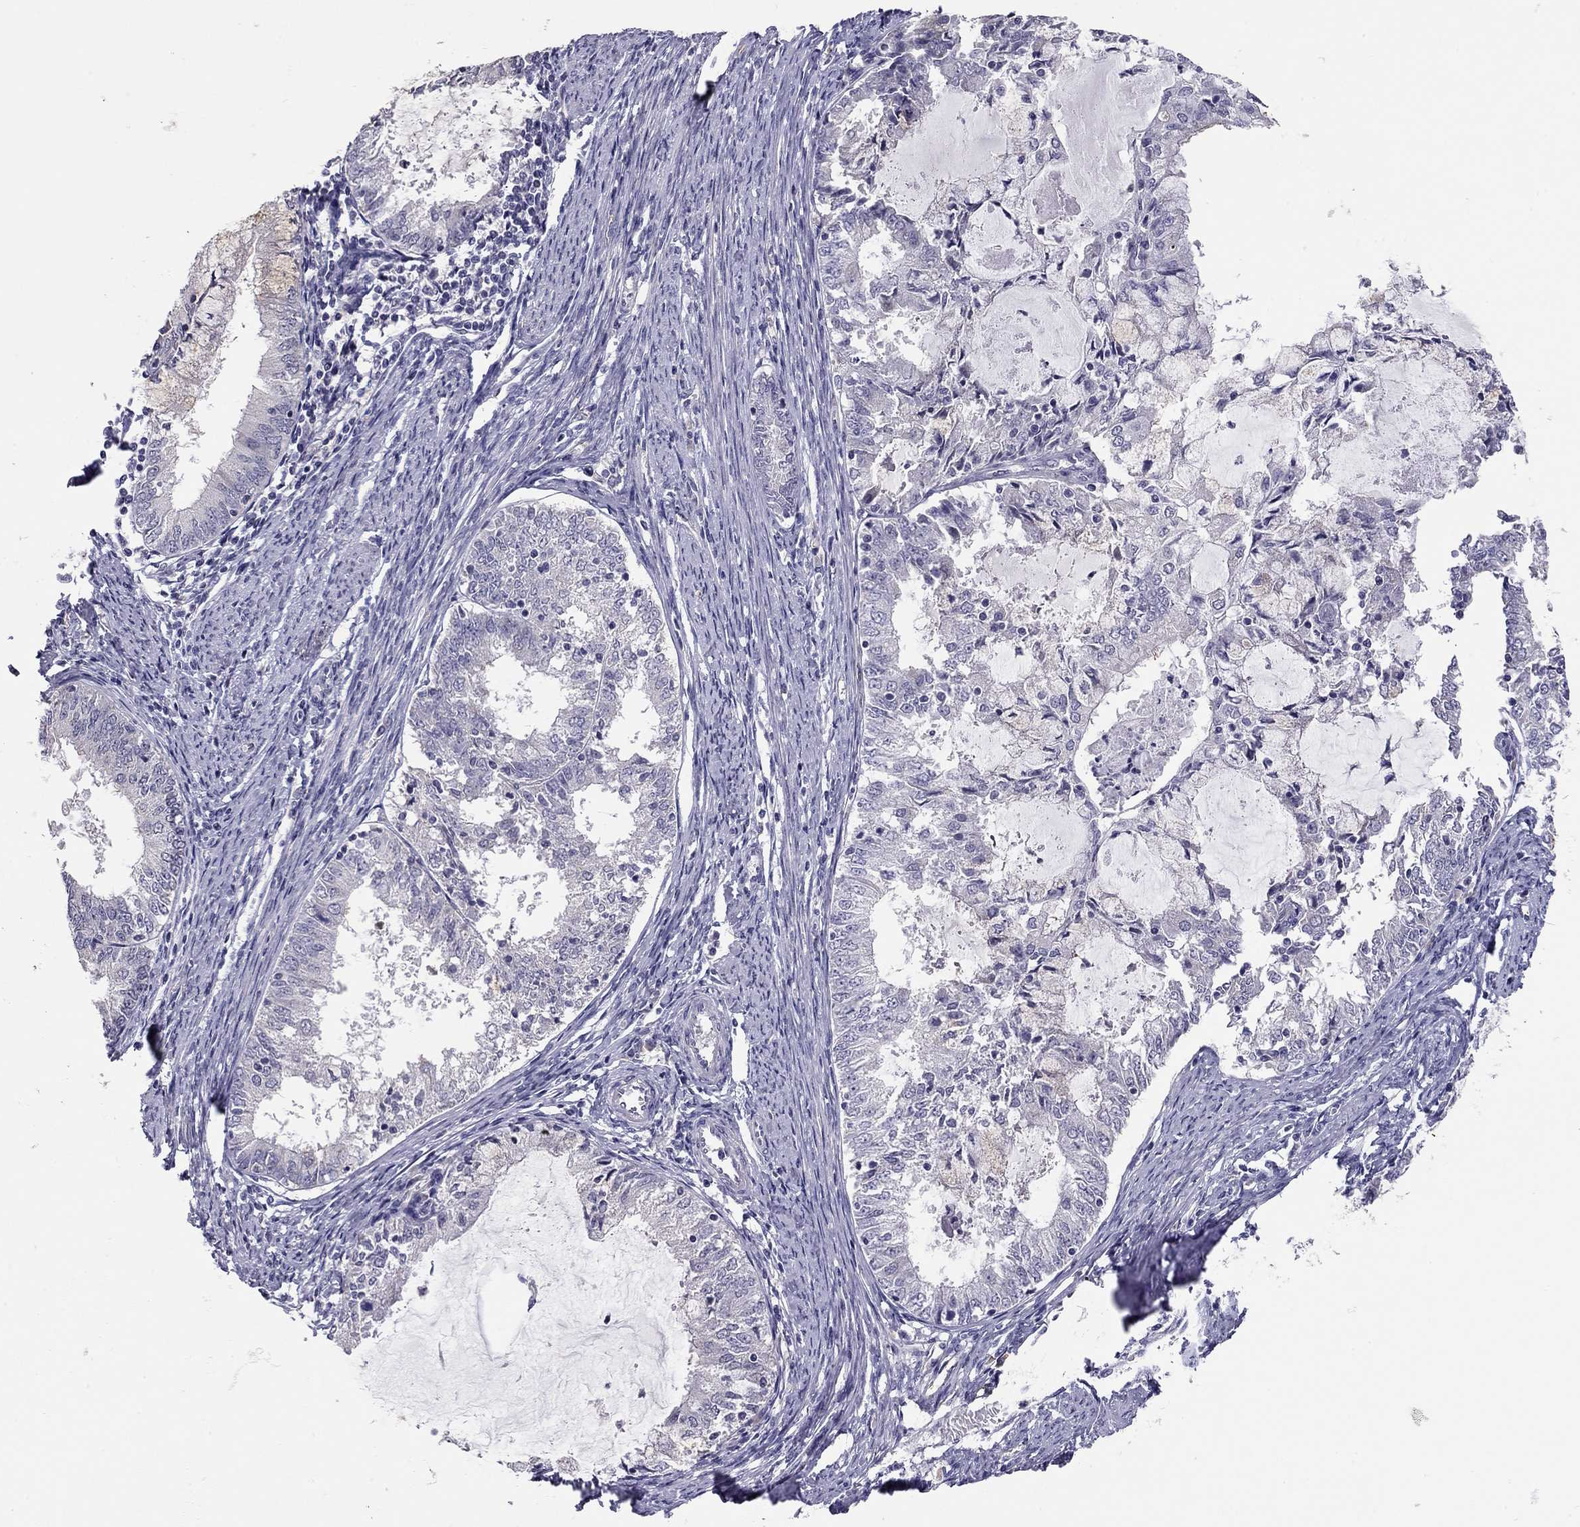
{"staining": {"intensity": "negative", "quantity": "none", "location": "none"}, "tissue": "endometrial cancer", "cell_type": "Tumor cells", "image_type": "cancer", "snomed": [{"axis": "morphology", "description": "Adenocarcinoma, NOS"}, {"axis": "topography", "description": "Endometrium"}], "caption": "Endometrial adenocarcinoma stained for a protein using immunohistochemistry shows no positivity tumor cells.", "gene": "SCARB1", "patient": {"sex": "female", "age": 57}}